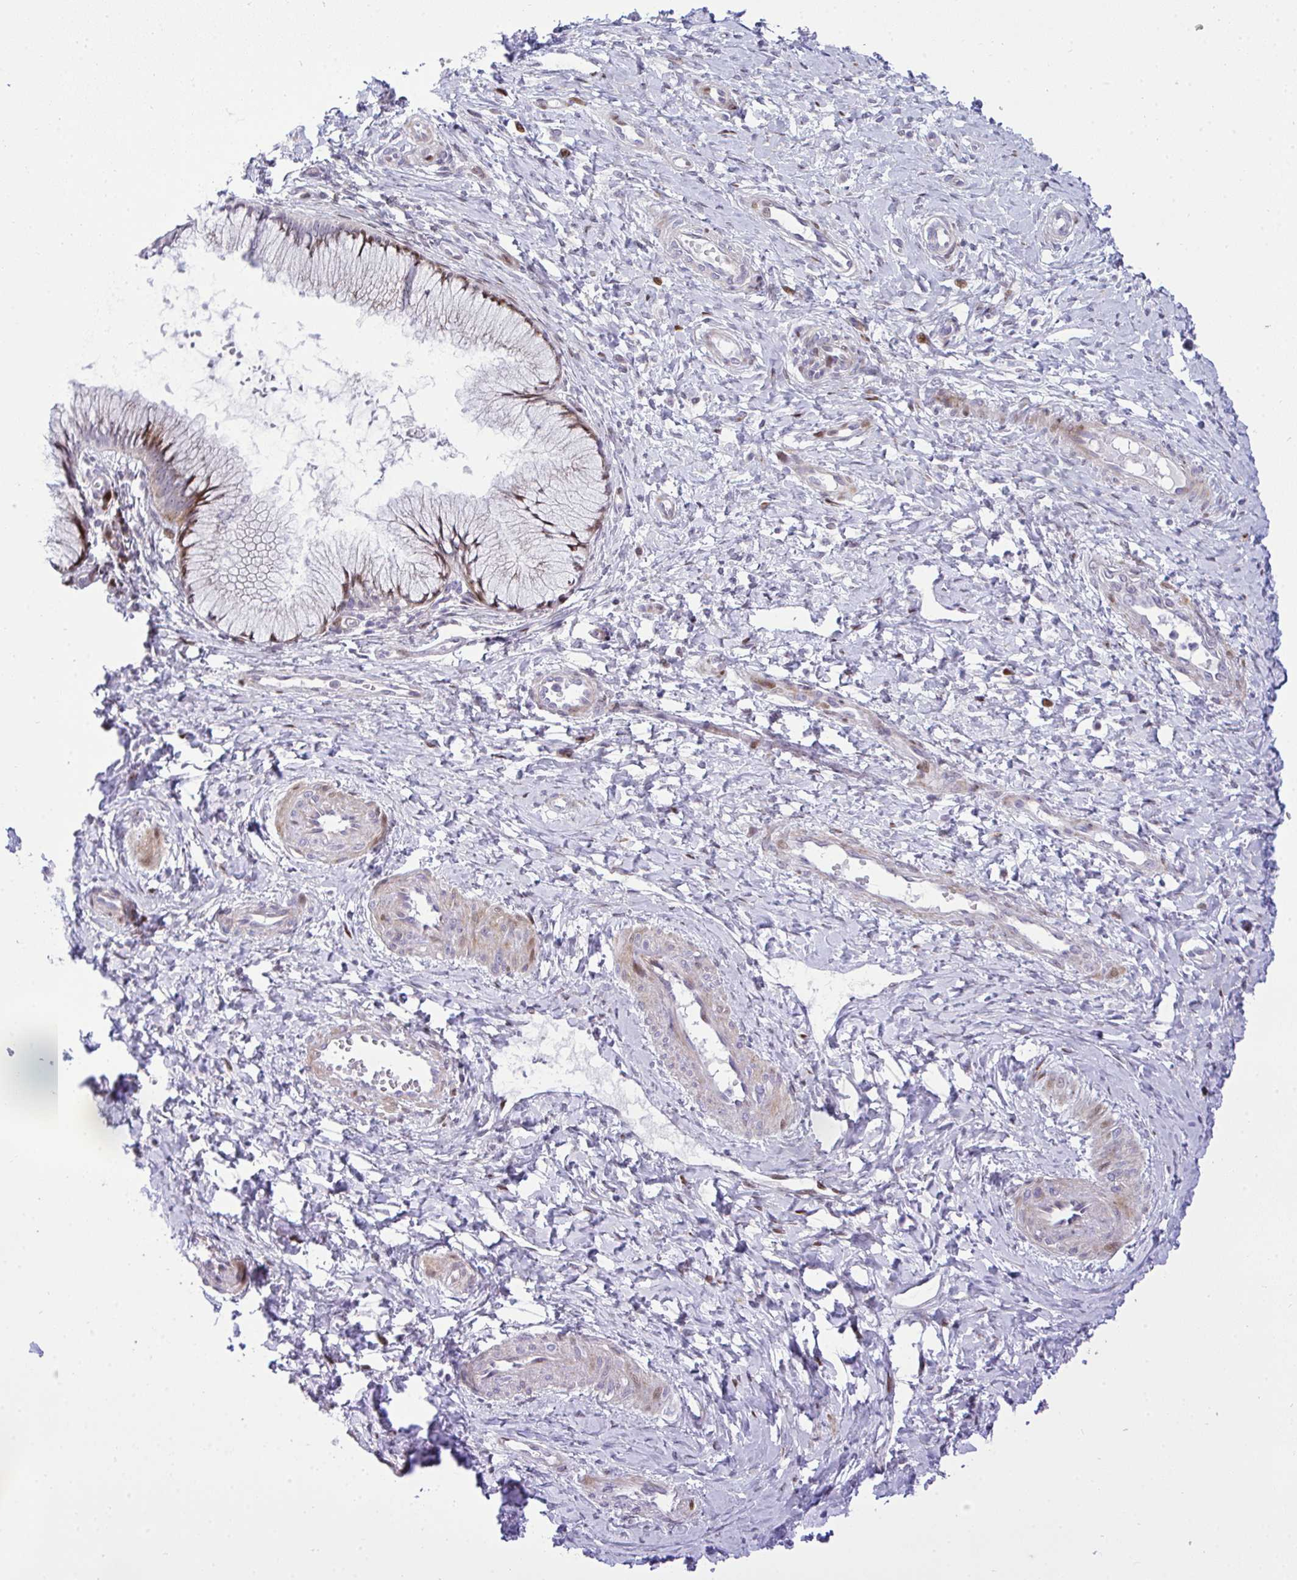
{"staining": {"intensity": "moderate", "quantity": "<25%", "location": "cytoplasmic/membranous,nuclear"}, "tissue": "cervix", "cell_type": "Glandular cells", "image_type": "normal", "snomed": [{"axis": "morphology", "description": "Normal tissue, NOS"}, {"axis": "topography", "description": "Cervix"}], "caption": "A high-resolution image shows immunohistochemistry (IHC) staining of benign cervix, which shows moderate cytoplasmic/membranous,nuclear positivity in about <25% of glandular cells.", "gene": "CASTOR2", "patient": {"sex": "female", "age": 37}}